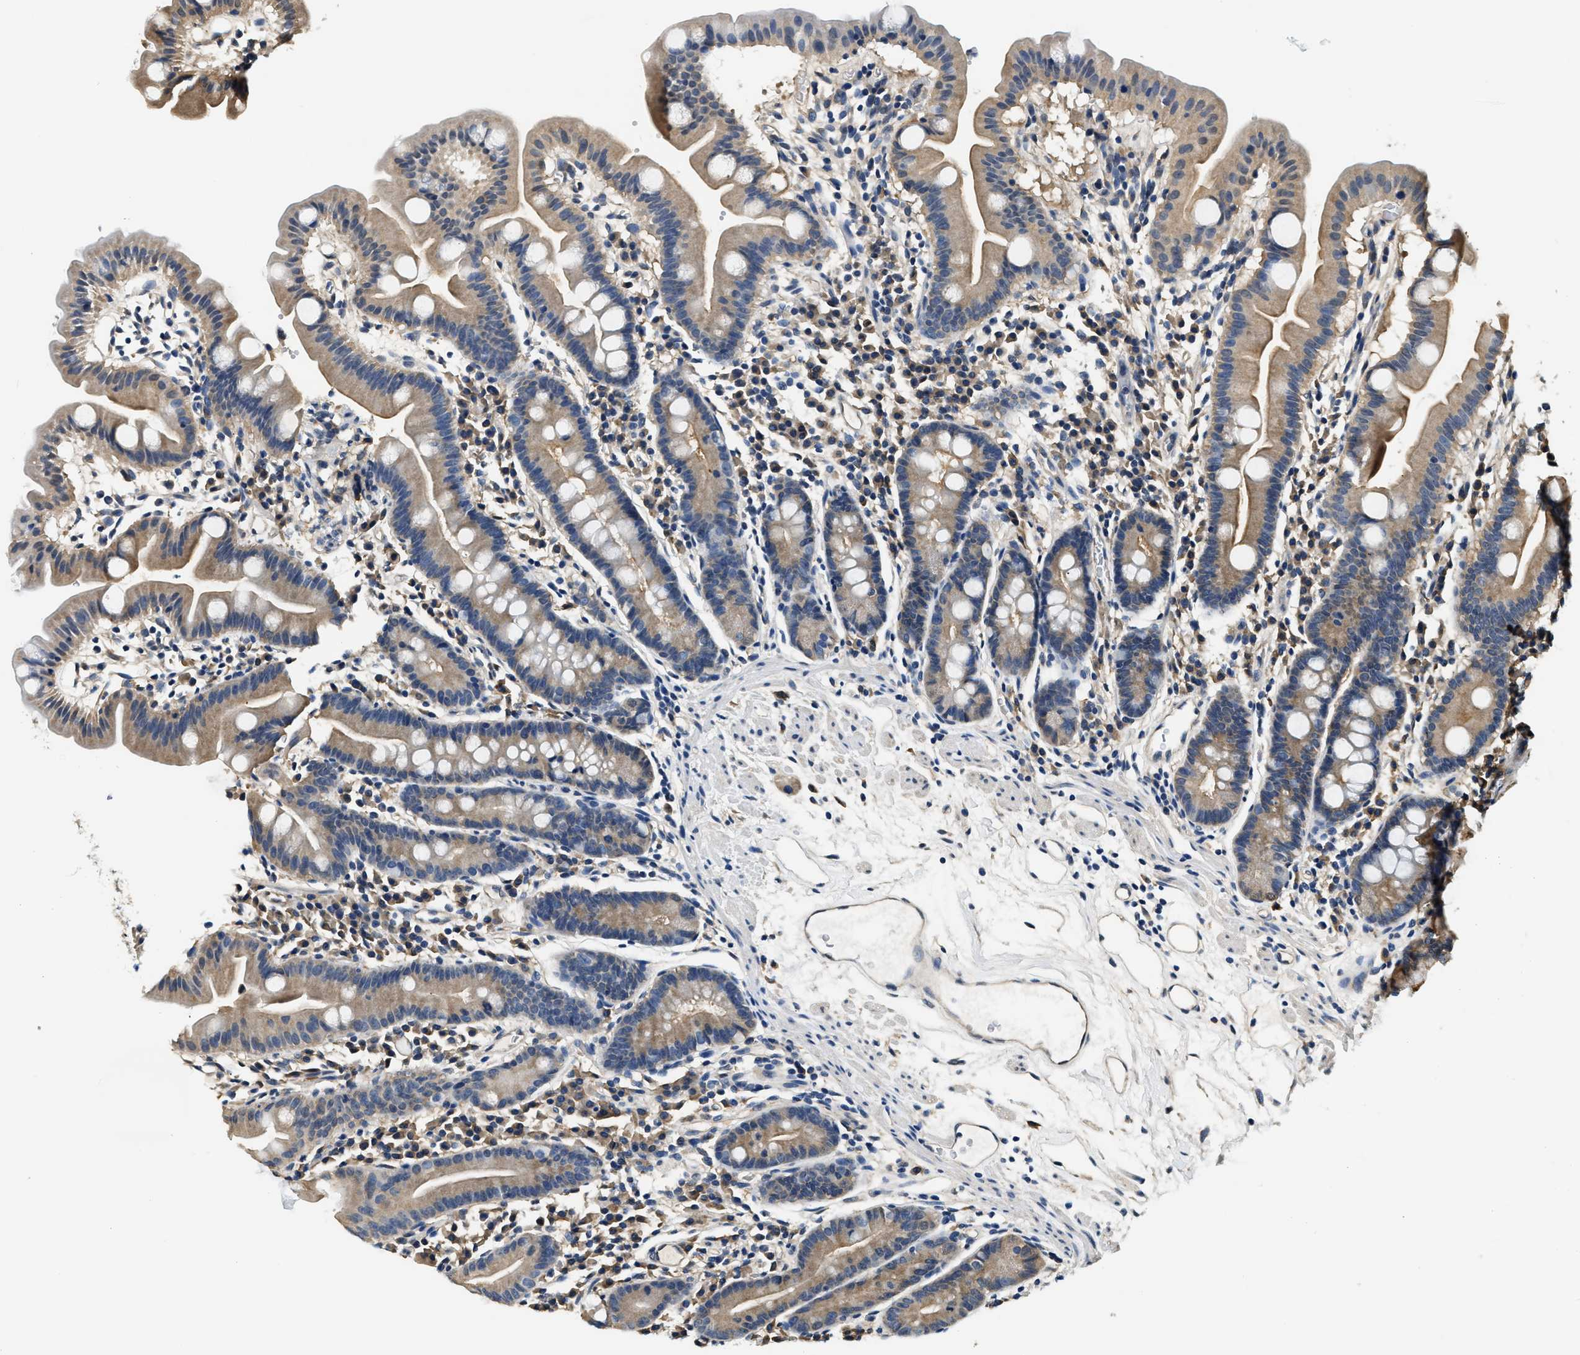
{"staining": {"intensity": "moderate", "quantity": "25%-75%", "location": "cytoplasmic/membranous"}, "tissue": "duodenum", "cell_type": "Glandular cells", "image_type": "normal", "snomed": [{"axis": "morphology", "description": "Normal tissue, NOS"}, {"axis": "topography", "description": "Duodenum"}], "caption": "Protein expression analysis of normal human duodenum reveals moderate cytoplasmic/membranous positivity in about 25%-75% of glandular cells. The staining was performed using DAB, with brown indicating positive protein expression. Nuclei are stained blue with hematoxylin.", "gene": "BCL7C", "patient": {"sex": "male", "age": 50}}